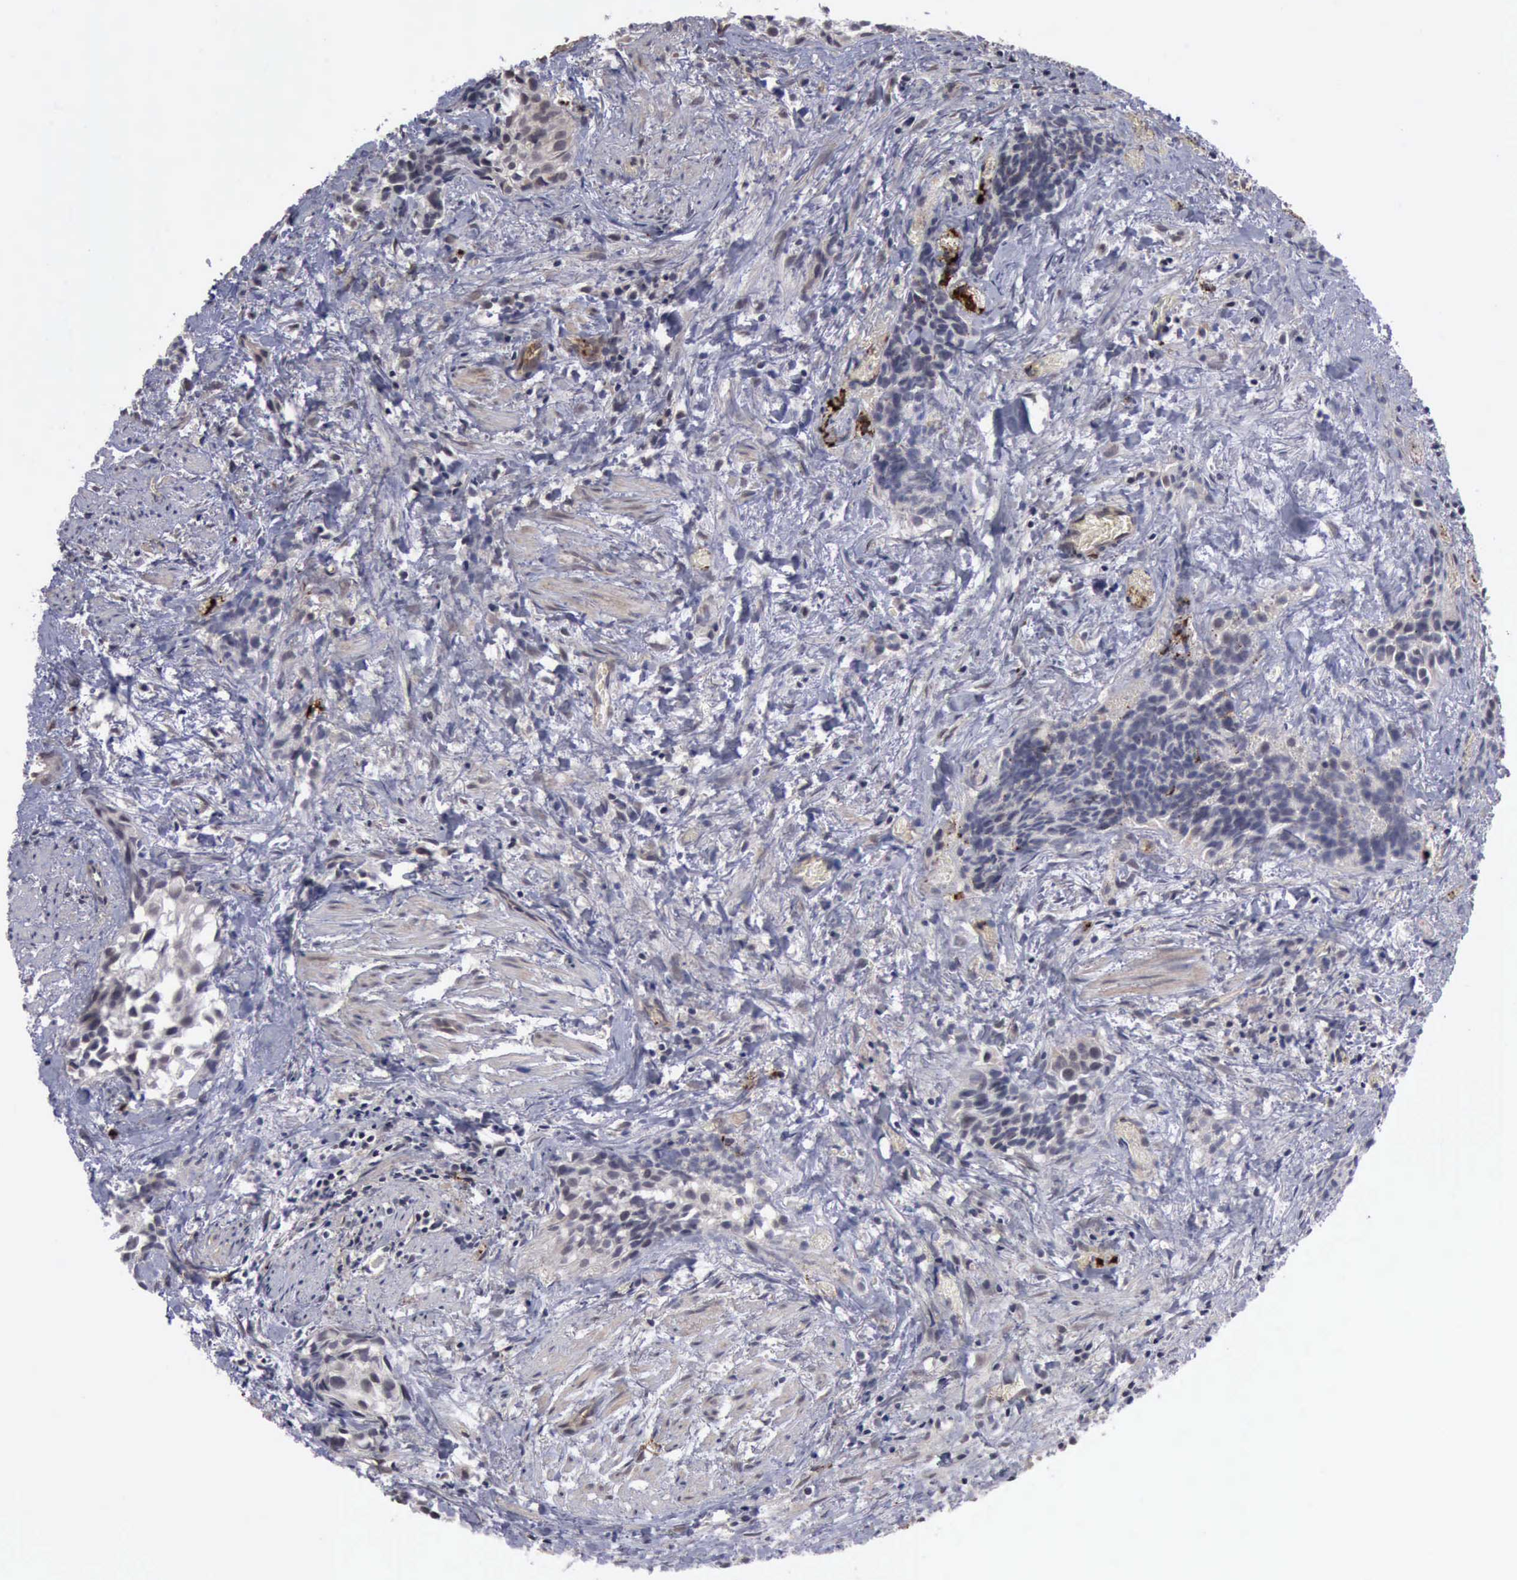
{"staining": {"intensity": "negative", "quantity": "none", "location": "none"}, "tissue": "urothelial cancer", "cell_type": "Tumor cells", "image_type": "cancer", "snomed": [{"axis": "morphology", "description": "Urothelial carcinoma, High grade"}, {"axis": "topography", "description": "Urinary bladder"}], "caption": "Immunohistochemistry (IHC) of high-grade urothelial carcinoma shows no expression in tumor cells. (DAB IHC visualized using brightfield microscopy, high magnification).", "gene": "MMP9", "patient": {"sex": "female", "age": 78}}